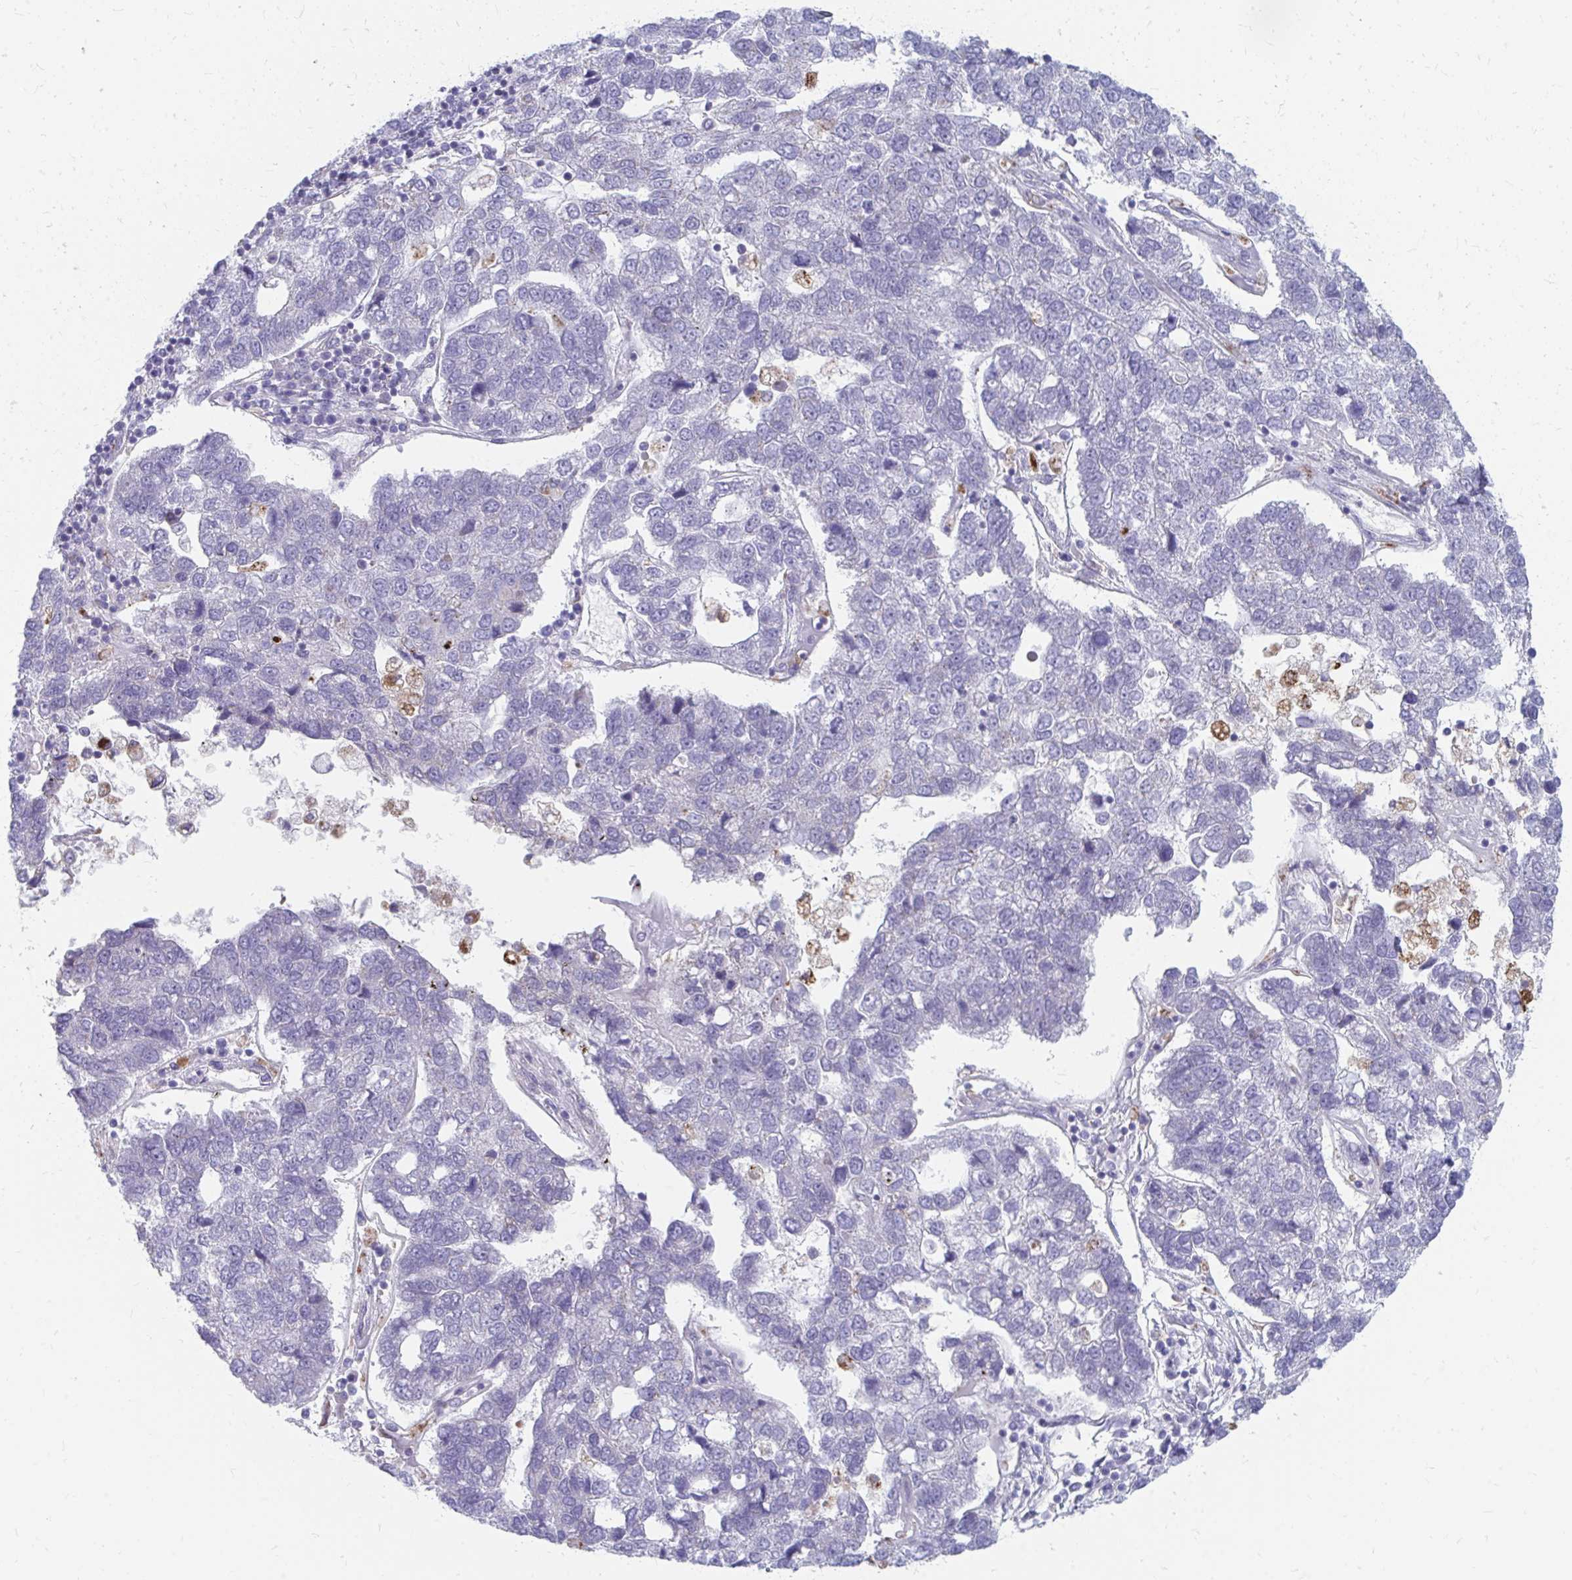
{"staining": {"intensity": "negative", "quantity": "none", "location": "none"}, "tissue": "pancreatic cancer", "cell_type": "Tumor cells", "image_type": "cancer", "snomed": [{"axis": "morphology", "description": "Adenocarcinoma, NOS"}, {"axis": "topography", "description": "Pancreas"}], "caption": "The micrograph reveals no staining of tumor cells in pancreatic cancer (adenocarcinoma).", "gene": "PABIR3", "patient": {"sex": "female", "age": 61}}